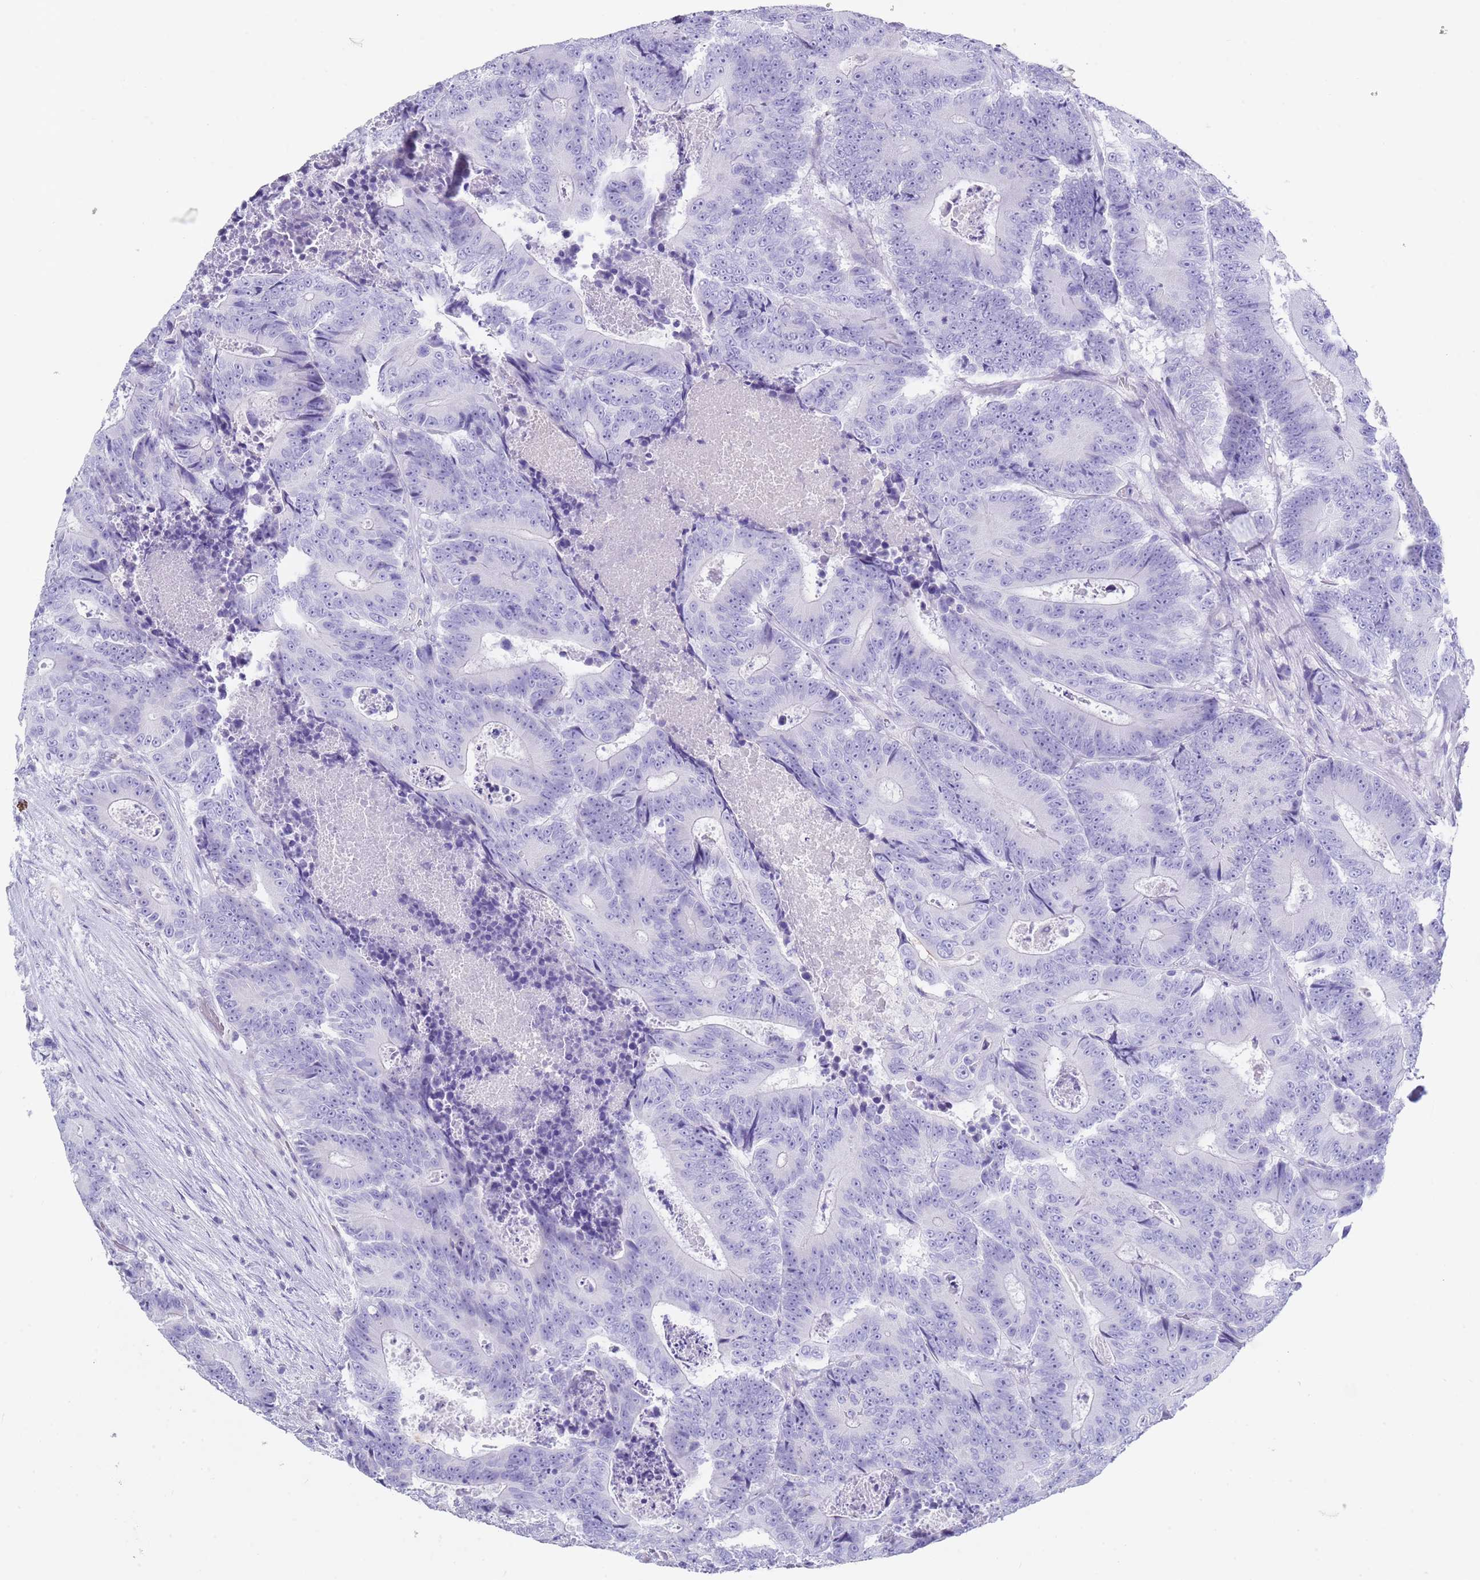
{"staining": {"intensity": "negative", "quantity": "none", "location": "none"}, "tissue": "colorectal cancer", "cell_type": "Tumor cells", "image_type": "cancer", "snomed": [{"axis": "morphology", "description": "Adenocarcinoma, NOS"}, {"axis": "topography", "description": "Colon"}], "caption": "DAB immunohistochemical staining of human adenocarcinoma (colorectal) shows no significant positivity in tumor cells.", "gene": "CPXM2", "patient": {"sex": "male", "age": 83}}